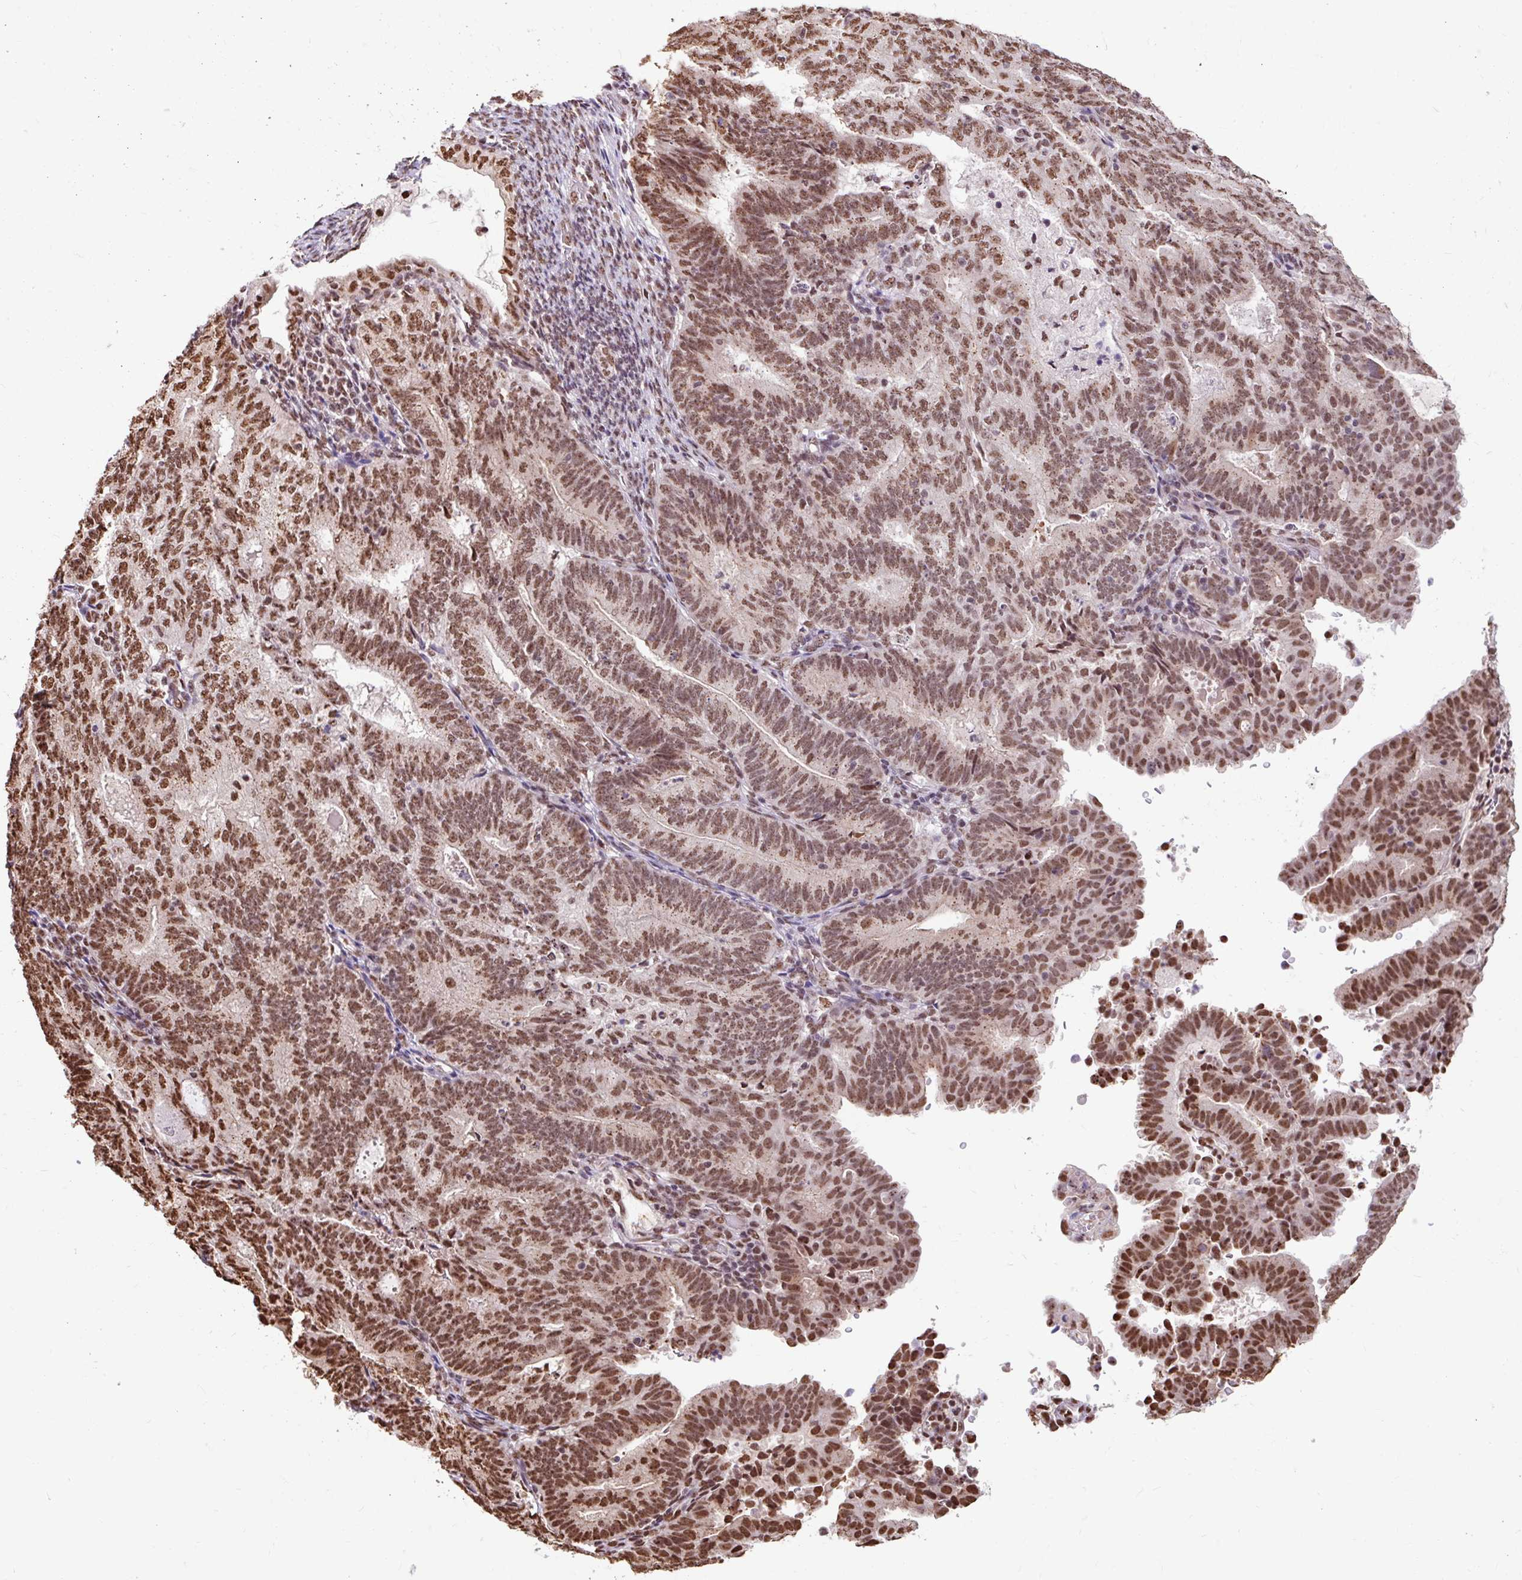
{"staining": {"intensity": "moderate", "quantity": ">75%", "location": "nuclear"}, "tissue": "endometrial cancer", "cell_type": "Tumor cells", "image_type": "cancer", "snomed": [{"axis": "morphology", "description": "Adenocarcinoma, NOS"}, {"axis": "topography", "description": "Endometrium"}], "caption": "Adenocarcinoma (endometrial) stained with a protein marker exhibits moderate staining in tumor cells.", "gene": "BICRA", "patient": {"sex": "female", "age": 70}}